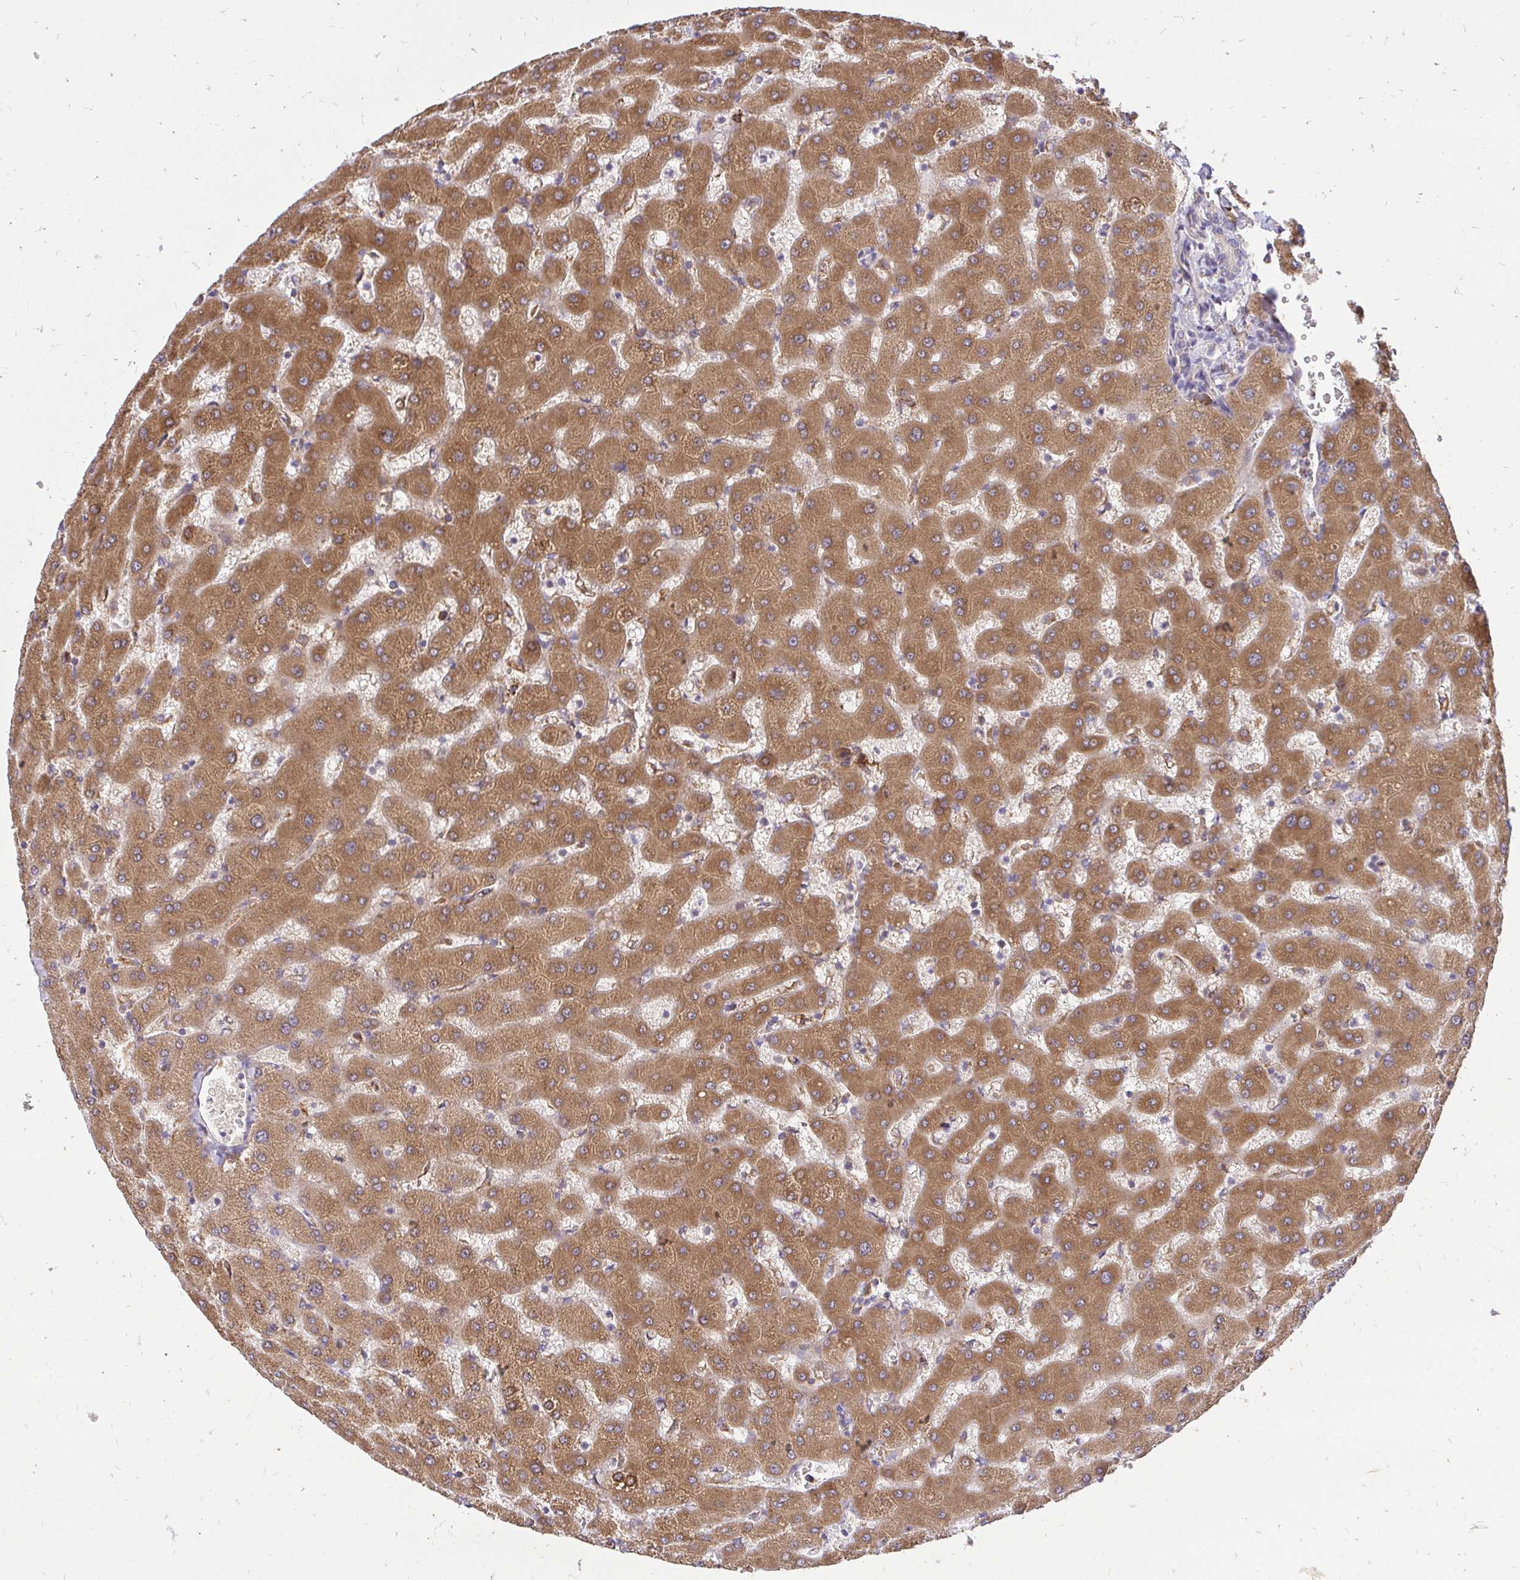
{"staining": {"intensity": "weak", "quantity": "25%-75%", "location": "cytoplasmic/membranous"}, "tissue": "liver", "cell_type": "Cholangiocytes", "image_type": "normal", "snomed": [{"axis": "morphology", "description": "Normal tissue, NOS"}, {"axis": "topography", "description": "Liver"}], "caption": "A low amount of weak cytoplasmic/membranous expression is appreciated in about 25%-75% of cholangiocytes in normal liver.", "gene": "NAALAD2", "patient": {"sex": "female", "age": 63}}